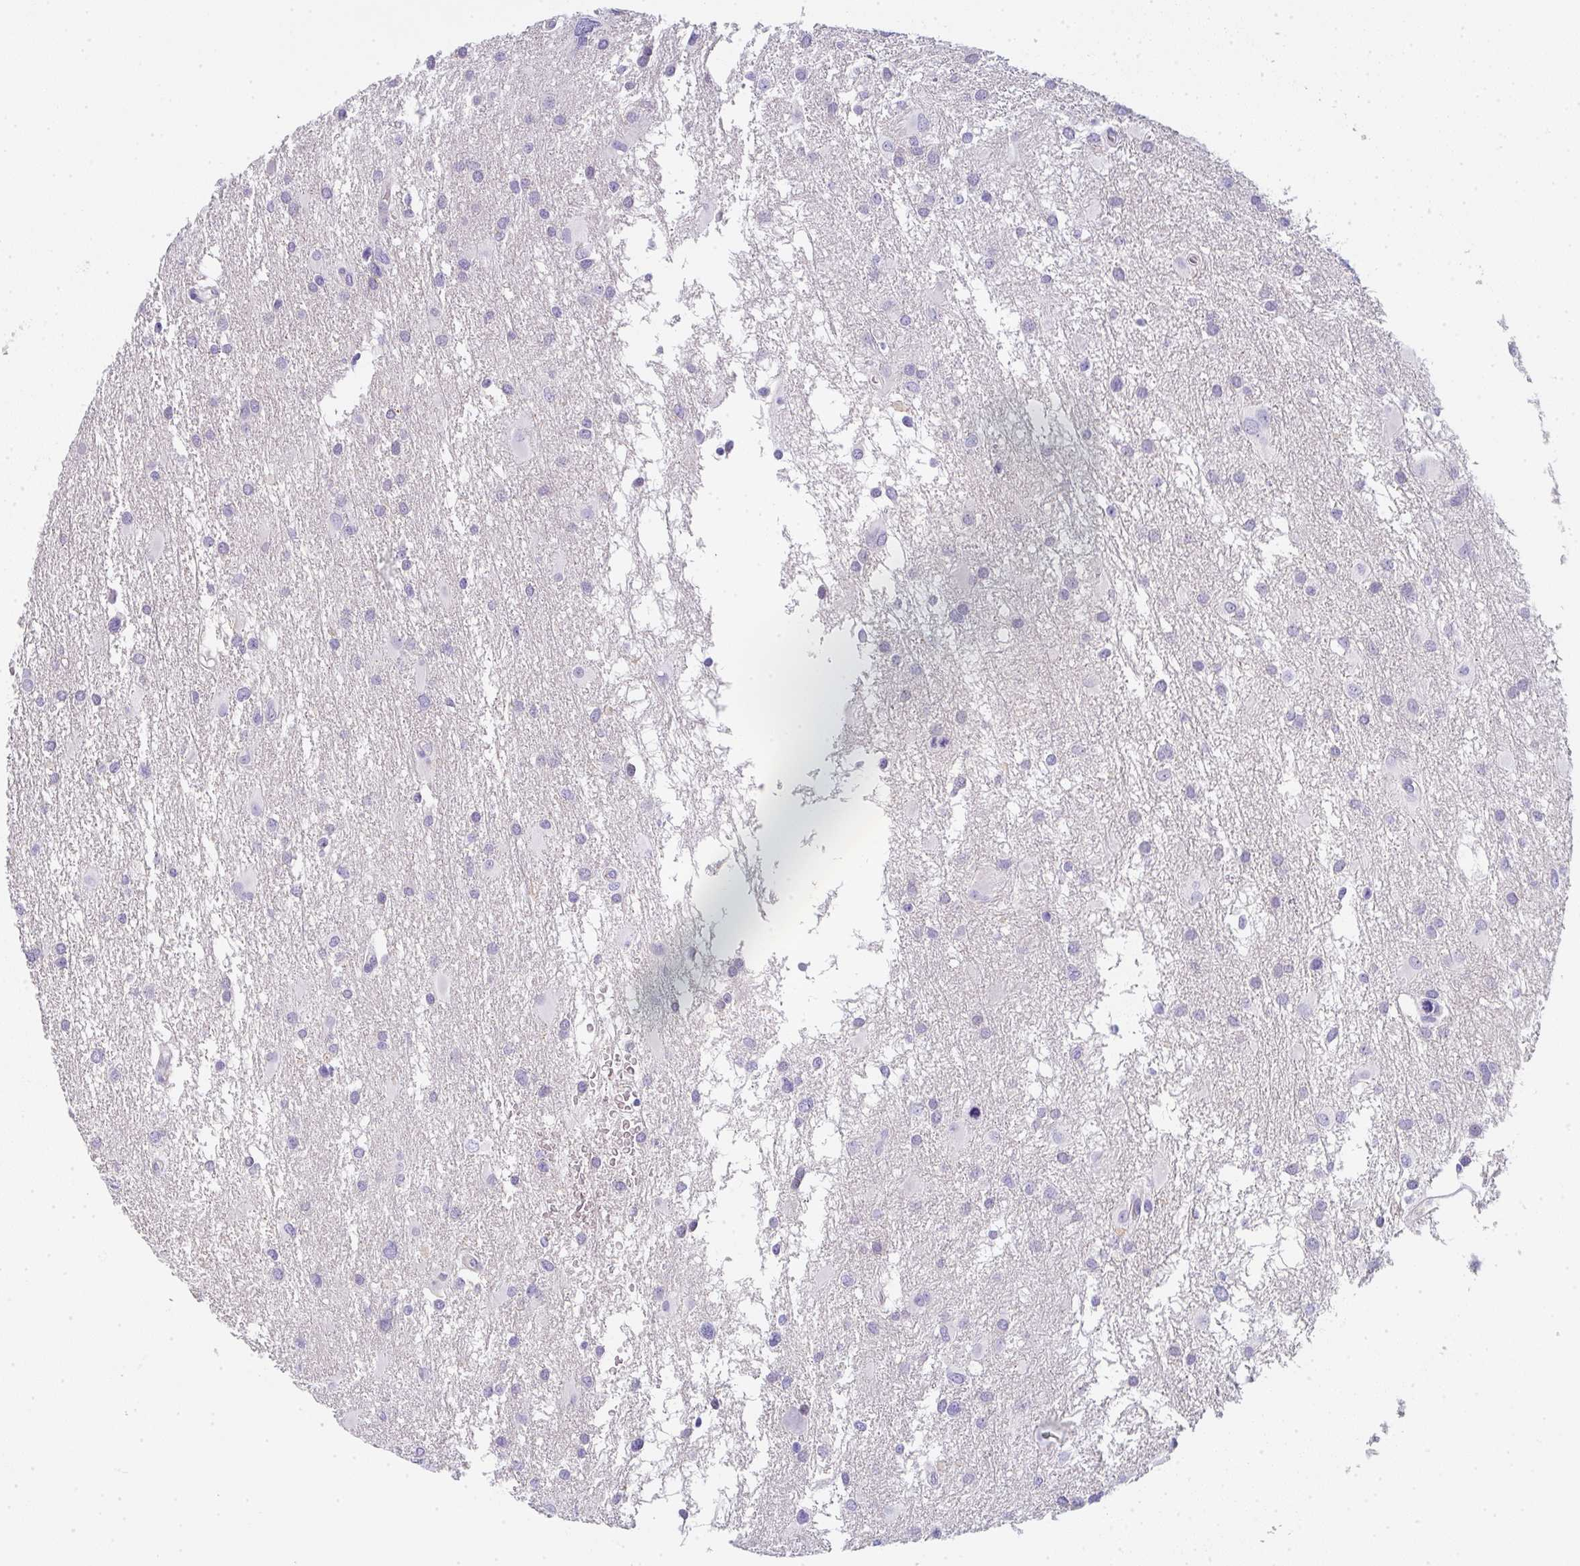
{"staining": {"intensity": "negative", "quantity": "none", "location": "none"}, "tissue": "glioma", "cell_type": "Tumor cells", "image_type": "cancer", "snomed": [{"axis": "morphology", "description": "Glioma, malignant, High grade"}, {"axis": "topography", "description": "Brain"}], "caption": "Immunohistochemistry micrograph of malignant glioma (high-grade) stained for a protein (brown), which displays no staining in tumor cells.", "gene": "CACNA1S", "patient": {"sex": "male", "age": 53}}